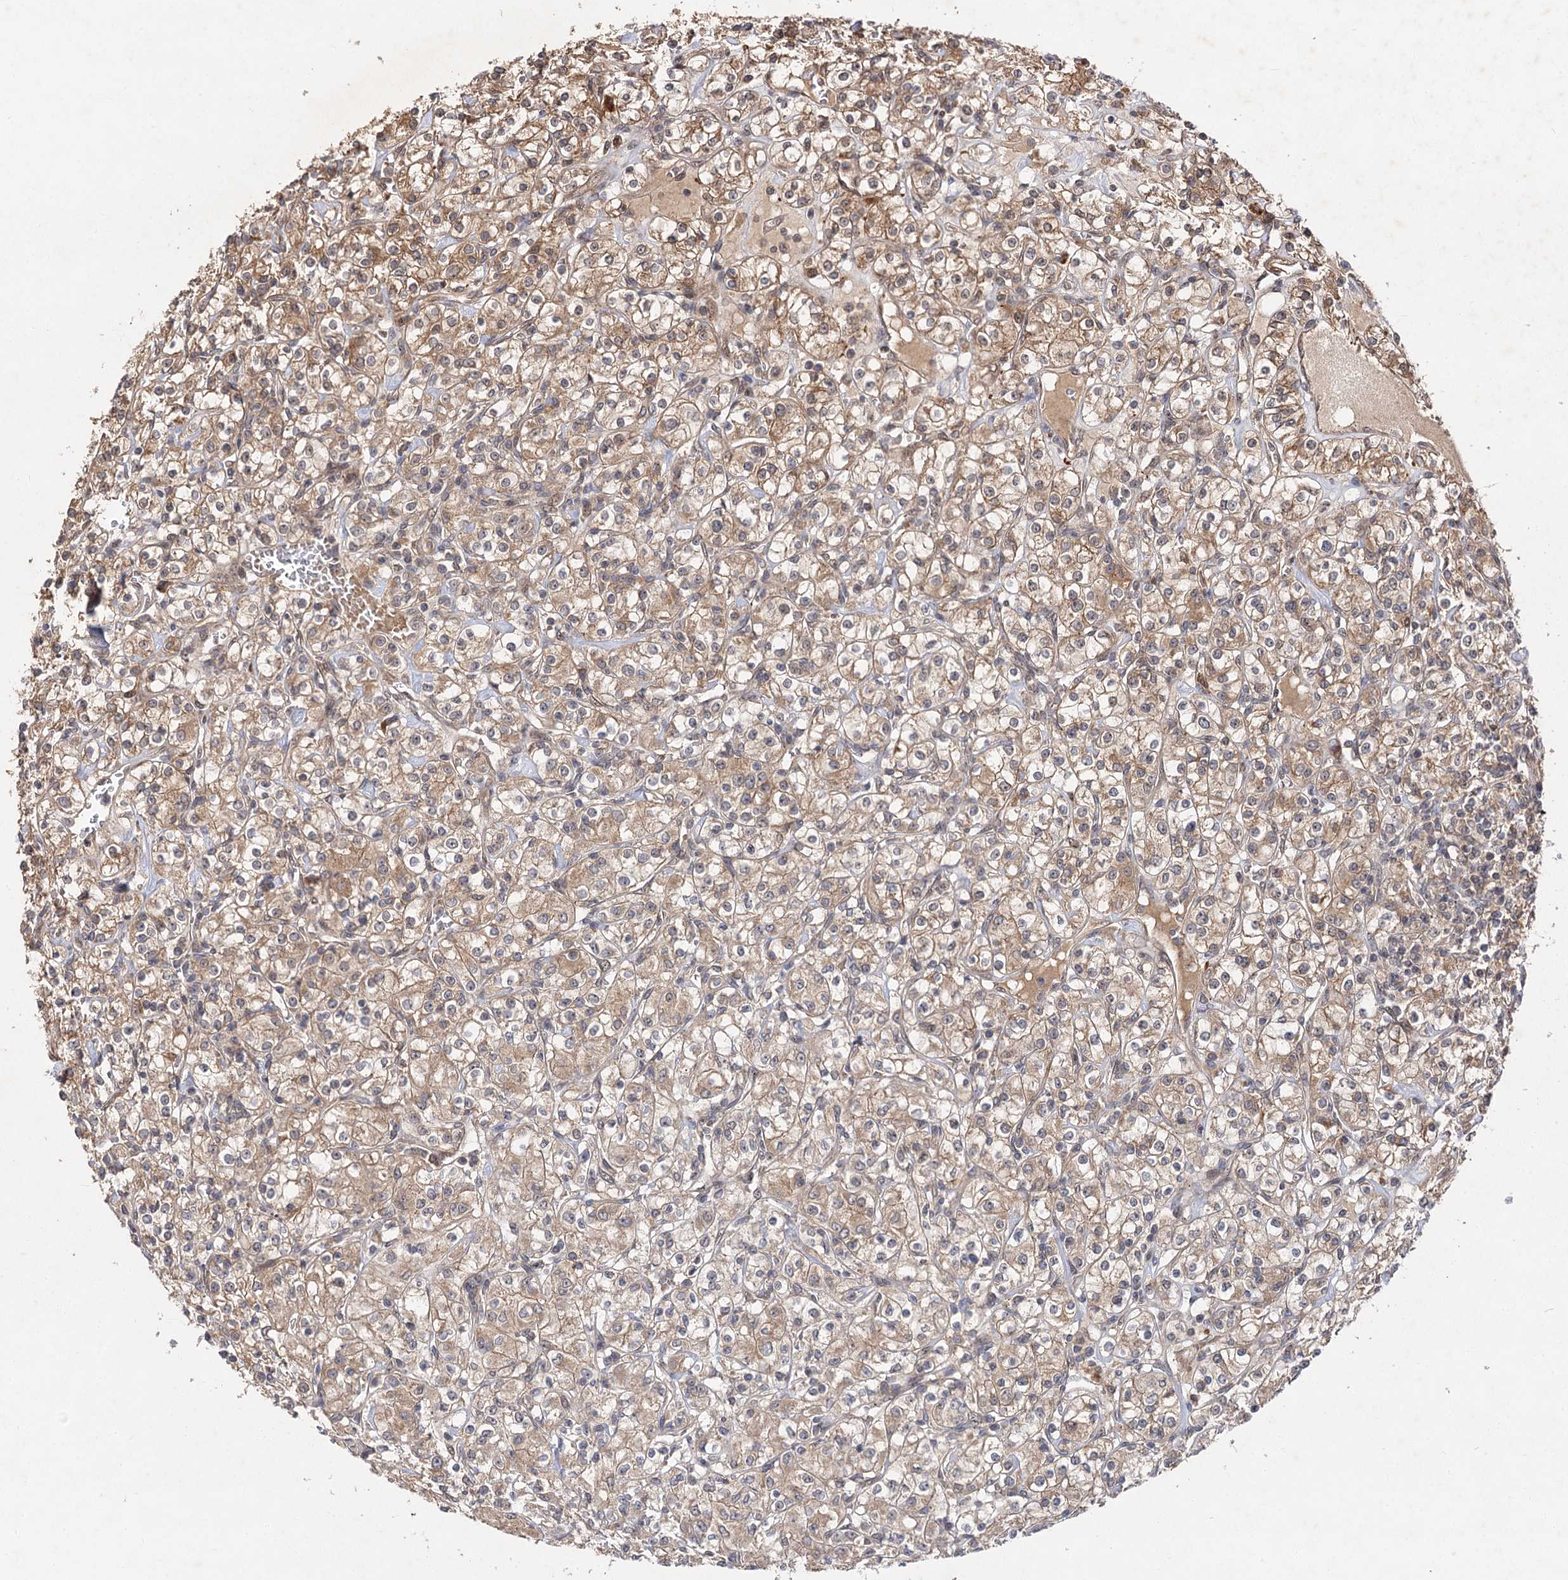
{"staining": {"intensity": "moderate", "quantity": ">75%", "location": "cytoplasmic/membranous"}, "tissue": "renal cancer", "cell_type": "Tumor cells", "image_type": "cancer", "snomed": [{"axis": "morphology", "description": "Adenocarcinoma, NOS"}, {"axis": "topography", "description": "Kidney"}], "caption": "The immunohistochemical stain shows moderate cytoplasmic/membranous positivity in tumor cells of adenocarcinoma (renal) tissue.", "gene": "FBXW8", "patient": {"sex": "male", "age": 77}}